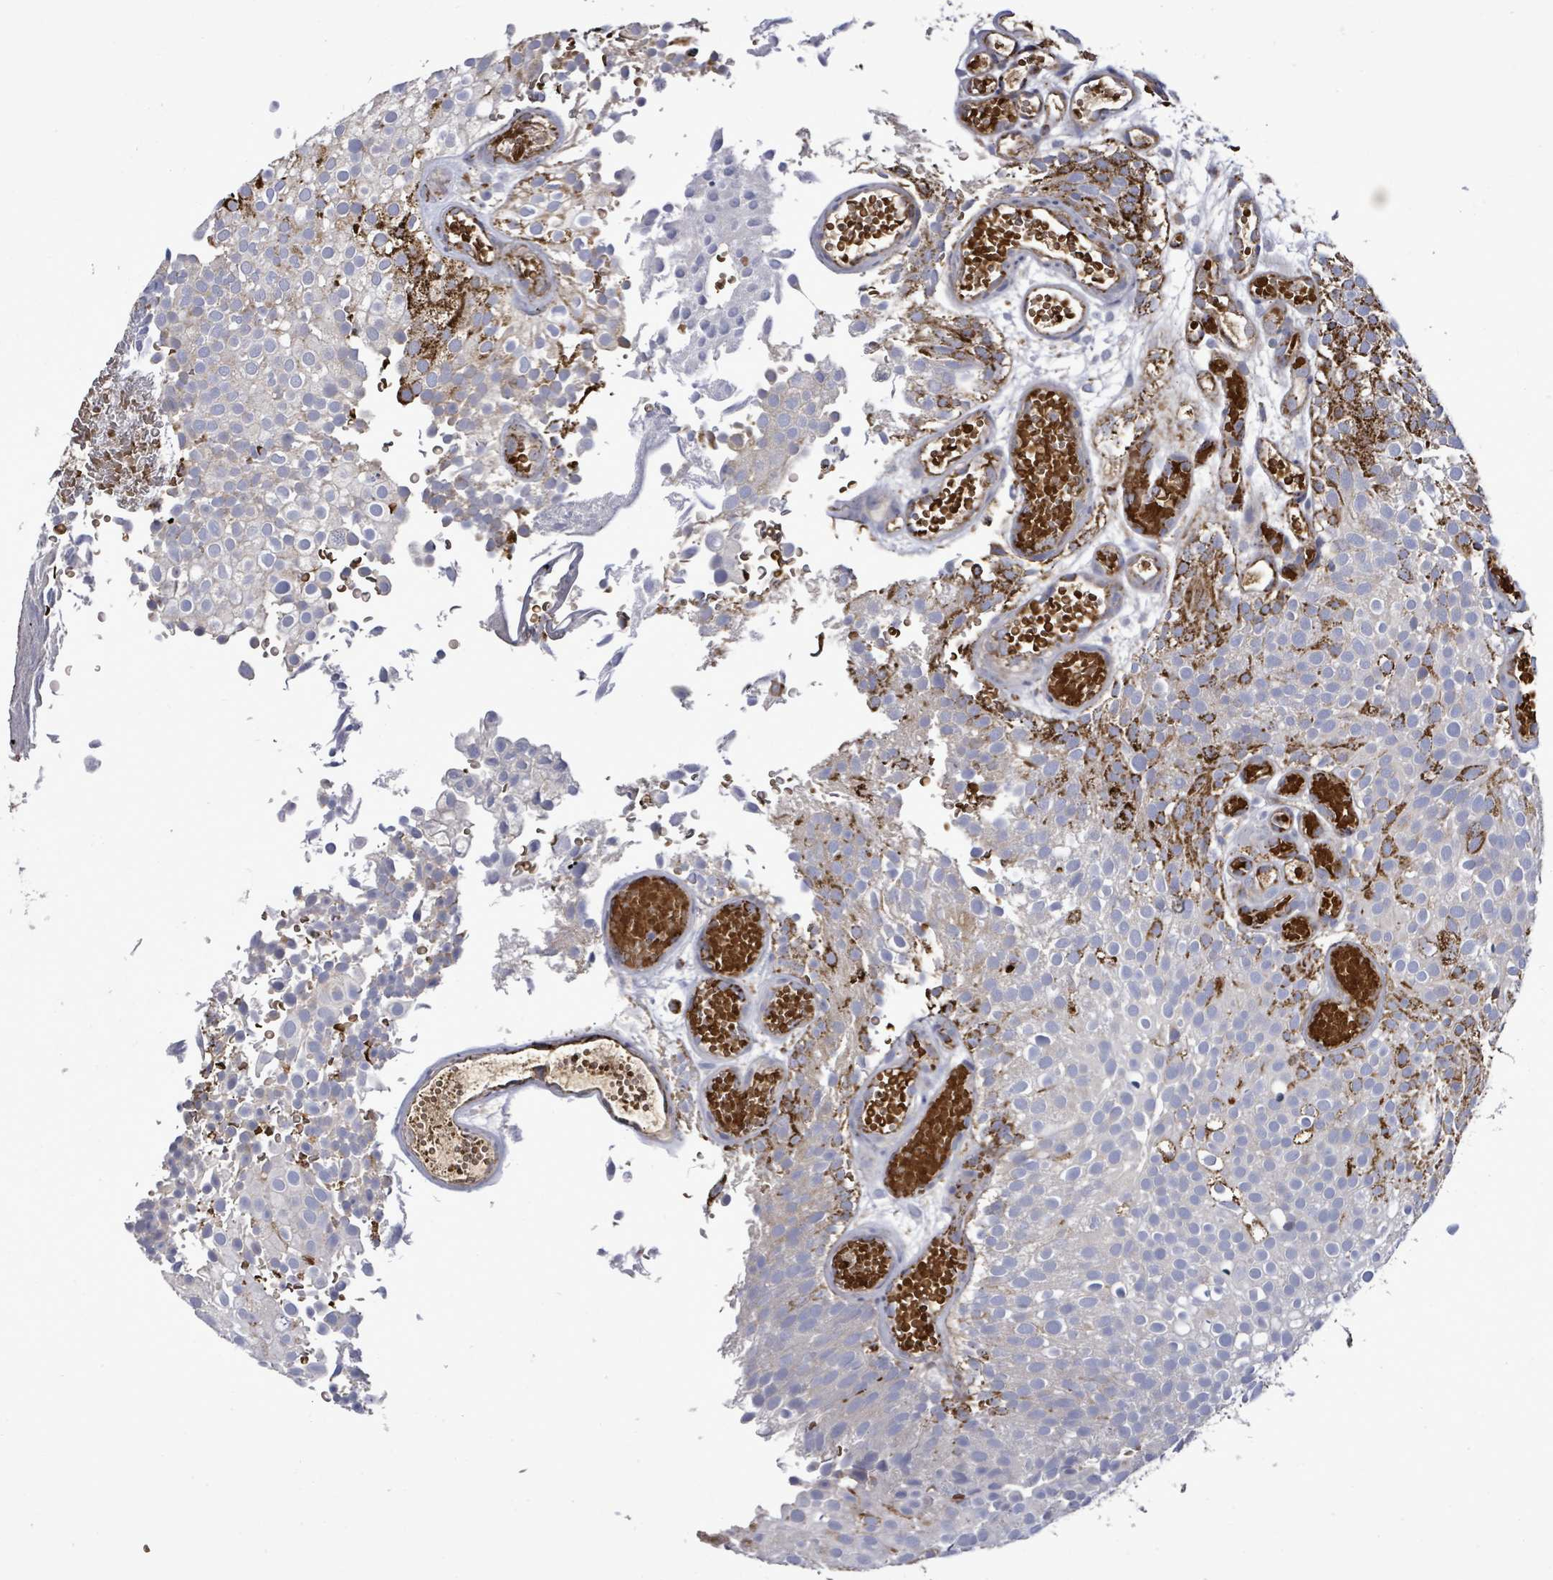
{"staining": {"intensity": "strong", "quantity": "25%-75%", "location": "cytoplasmic/membranous"}, "tissue": "urothelial cancer", "cell_type": "Tumor cells", "image_type": "cancer", "snomed": [{"axis": "morphology", "description": "Urothelial carcinoma, Low grade"}, {"axis": "topography", "description": "Urinary bladder"}], "caption": "Urothelial cancer stained with immunohistochemistry shows strong cytoplasmic/membranous expression in about 25%-75% of tumor cells.", "gene": "MTMR12", "patient": {"sex": "male", "age": 78}}